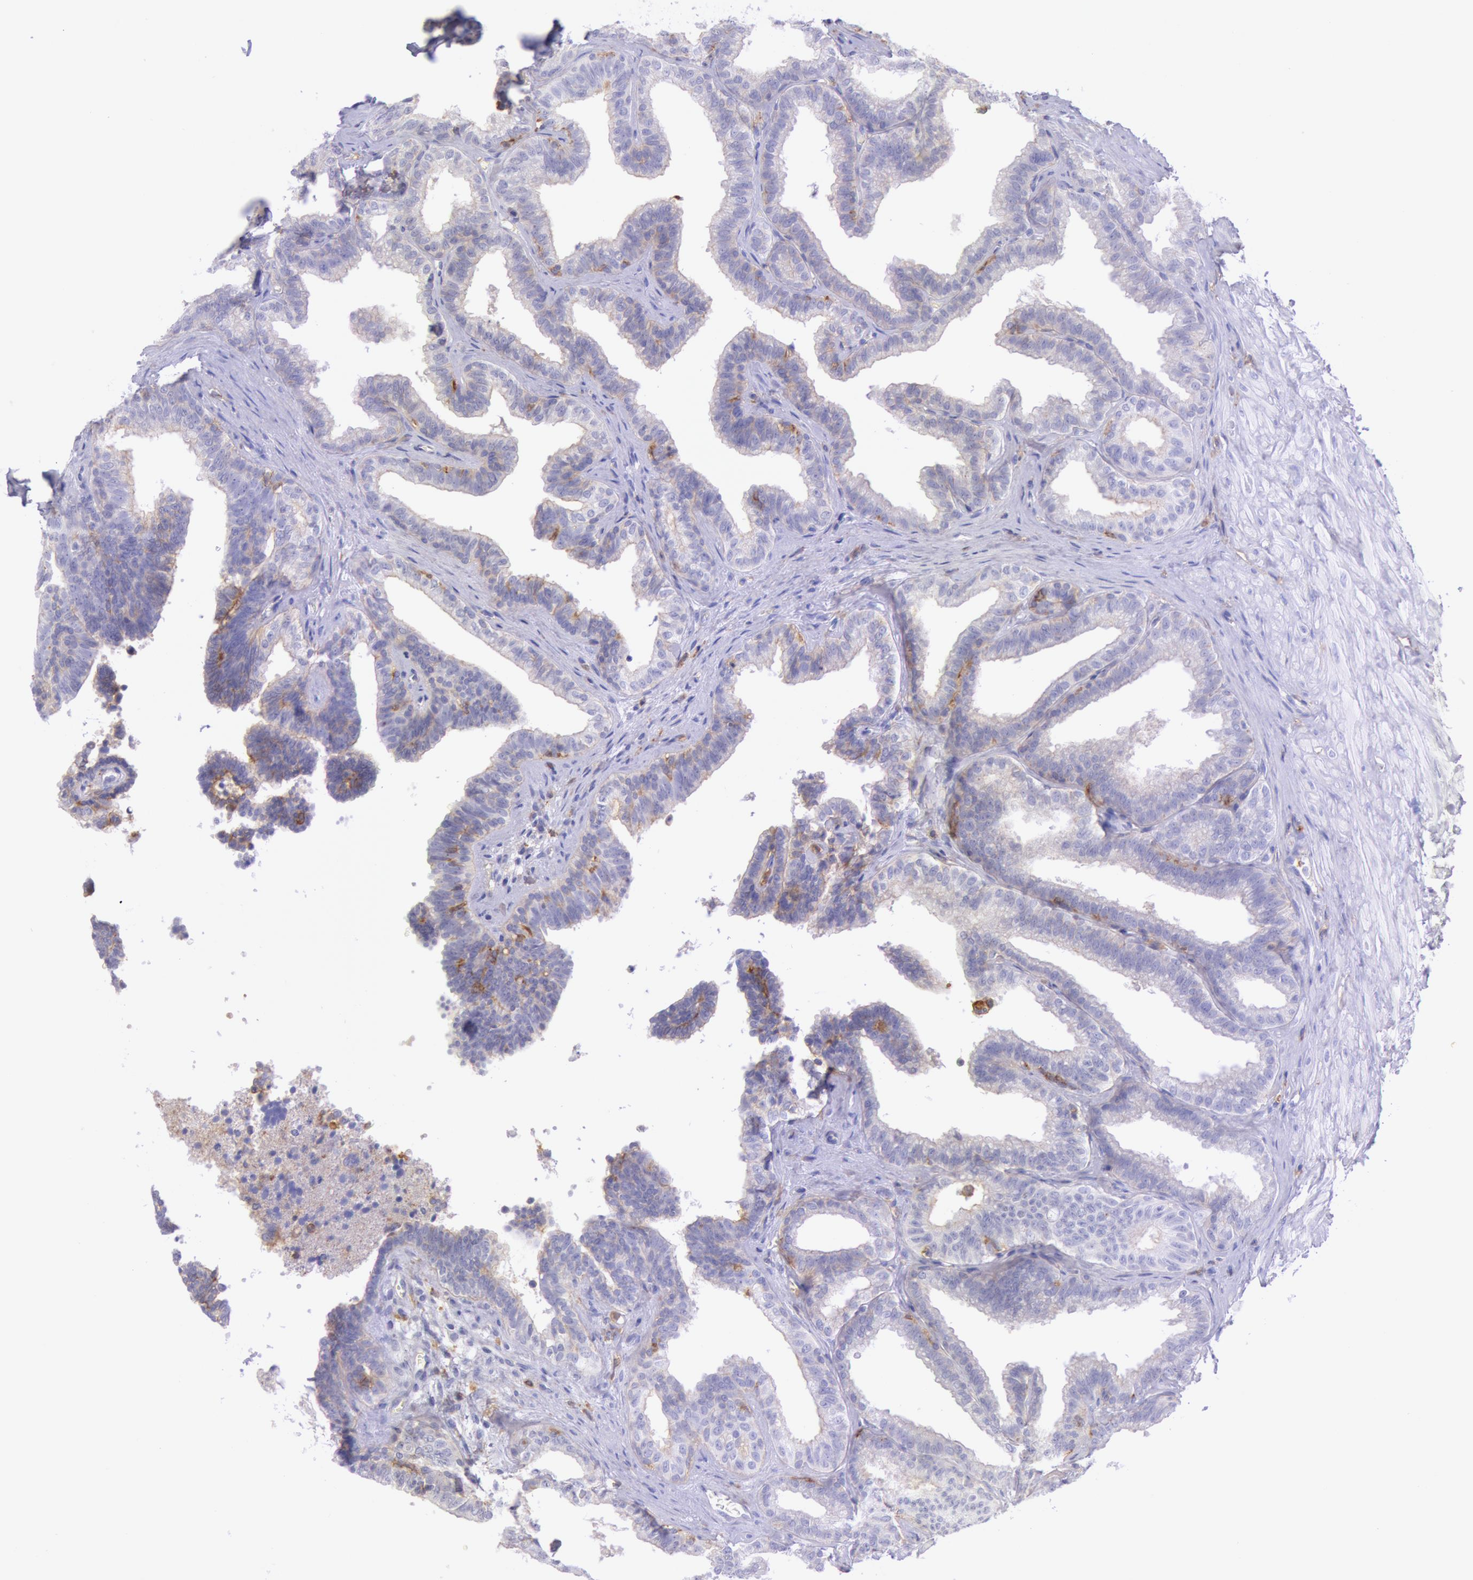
{"staining": {"intensity": "weak", "quantity": "<25%", "location": "cytoplasmic/membranous"}, "tissue": "seminal vesicle", "cell_type": "Glandular cells", "image_type": "normal", "snomed": [{"axis": "morphology", "description": "Normal tissue, NOS"}, {"axis": "topography", "description": "Seminal veicle"}], "caption": "This image is of normal seminal vesicle stained with IHC to label a protein in brown with the nuclei are counter-stained blue. There is no positivity in glandular cells.", "gene": "LYN", "patient": {"sex": "male", "age": 26}}